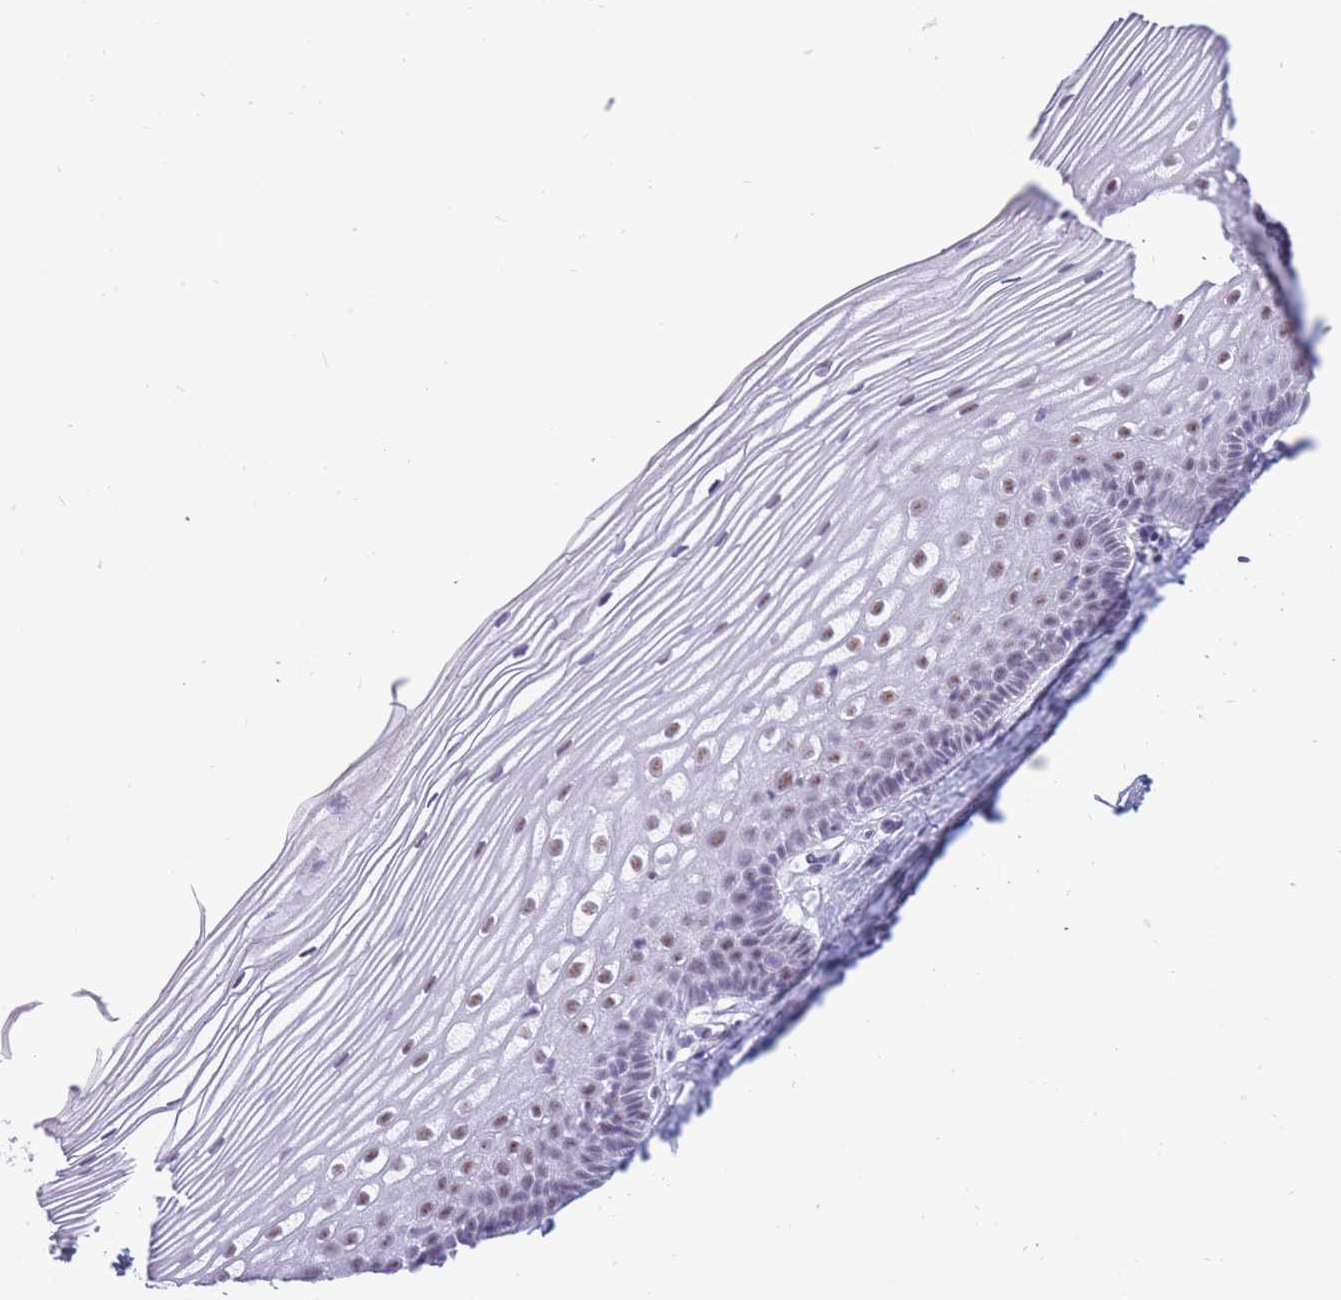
{"staining": {"intensity": "weak", "quantity": "<25%", "location": "nuclear"}, "tissue": "cervix", "cell_type": "Glandular cells", "image_type": "normal", "snomed": [{"axis": "morphology", "description": "Normal tissue, NOS"}, {"axis": "topography", "description": "Cervix"}], "caption": "Immunohistochemistry of benign cervix demonstrates no positivity in glandular cells.", "gene": "CYP2B6", "patient": {"sex": "female", "age": 40}}